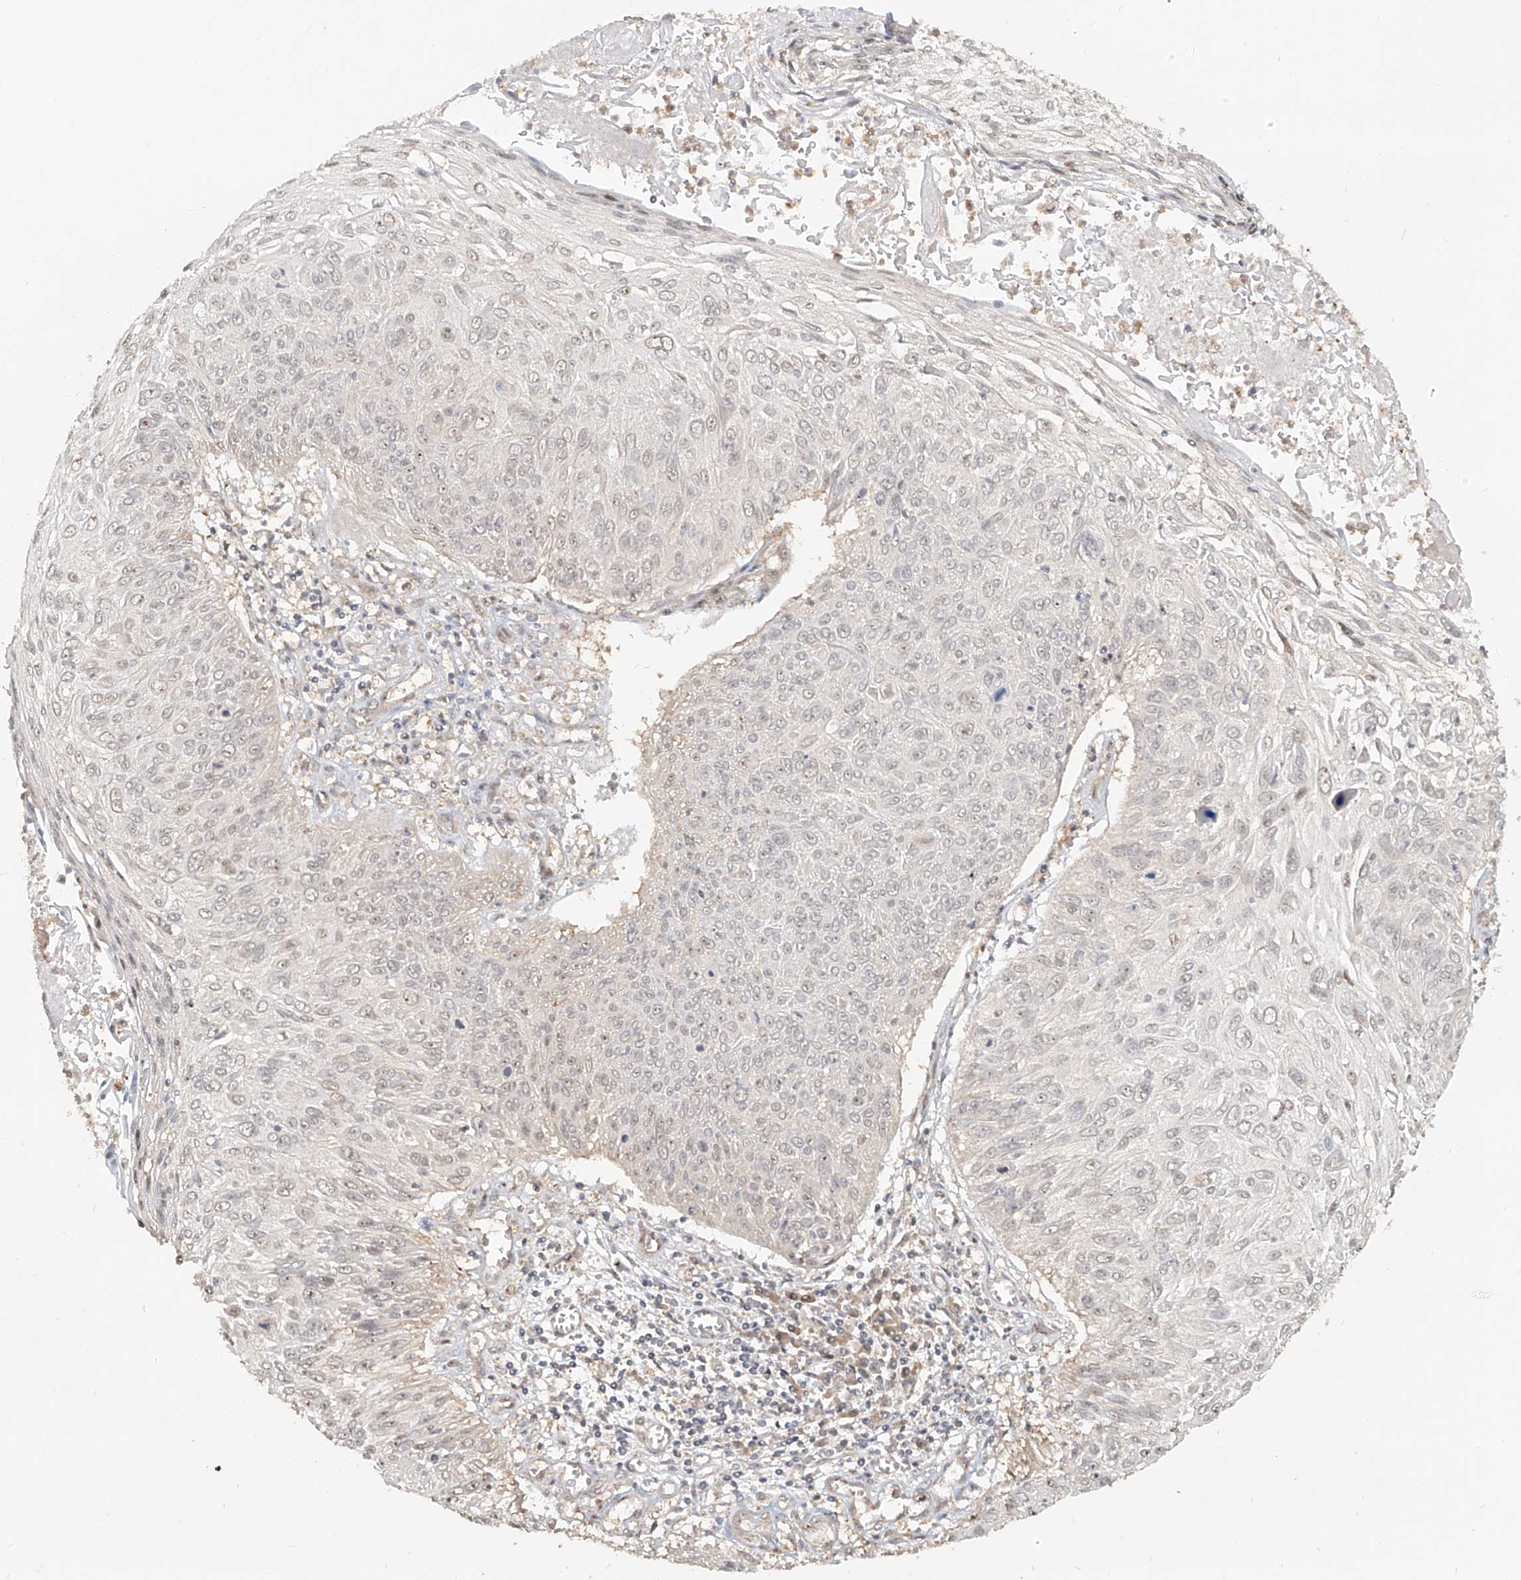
{"staining": {"intensity": "weak", "quantity": "25%-75%", "location": "nuclear"}, "tissue": "cervical cancer", "cell_type": "Tumor cells", "image_type": "cancer", "snomed": [{"axis": "morphology", "description": "Squamous cell carcinoma, NOS"}, {"axis": "topography", "description": "Cervix"}], "caption": "Brown immunohistochemical staining in human cervical squamous cell carcinoma reveals weak nuclear positivity in about 25%-75% of tumor cells.", "gene": "BYSL", "patient": {"sex": "female", "age": 51}}